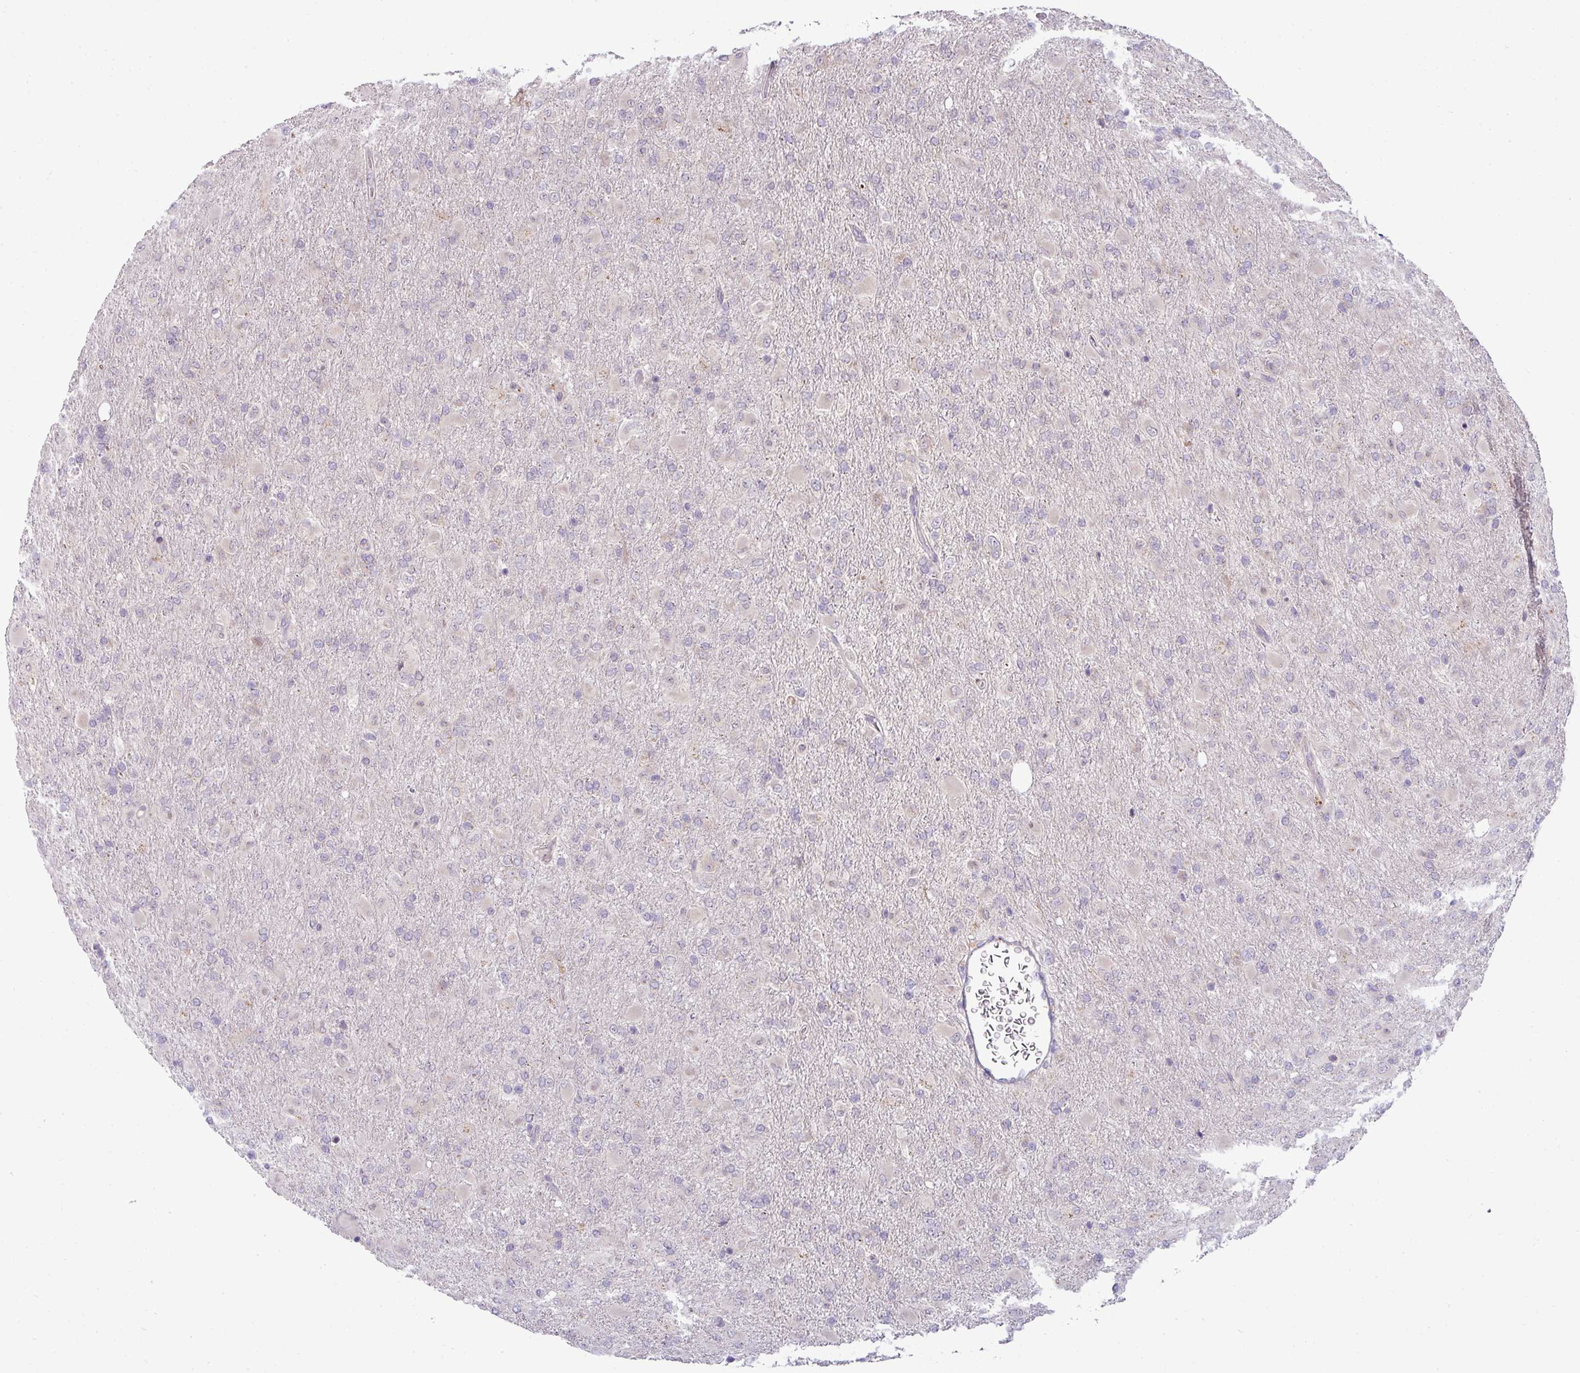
{"staining": {"intensity": "negative", "quantity": "none", "location": "none"}, "tissue": "glioma", "cell_type": "Tumor cells", "image_type": "cancer", "snomed": [{"axis": "morphology", "description": "Glioma, malignant, Low grade"}, {"axis": "topography", "description": "Brain"}], "caption": "This micrograph is of glioma stained with immunohistochemistry (IHC) to label a protein in brown with the nuclei are counter-stained blue. There is no staining in tumor cells. (Brightfield microscopy of DAB IHC at high magnification).", "gene": "HBEGF", "patient": {"sex": "male", "age": 65}}